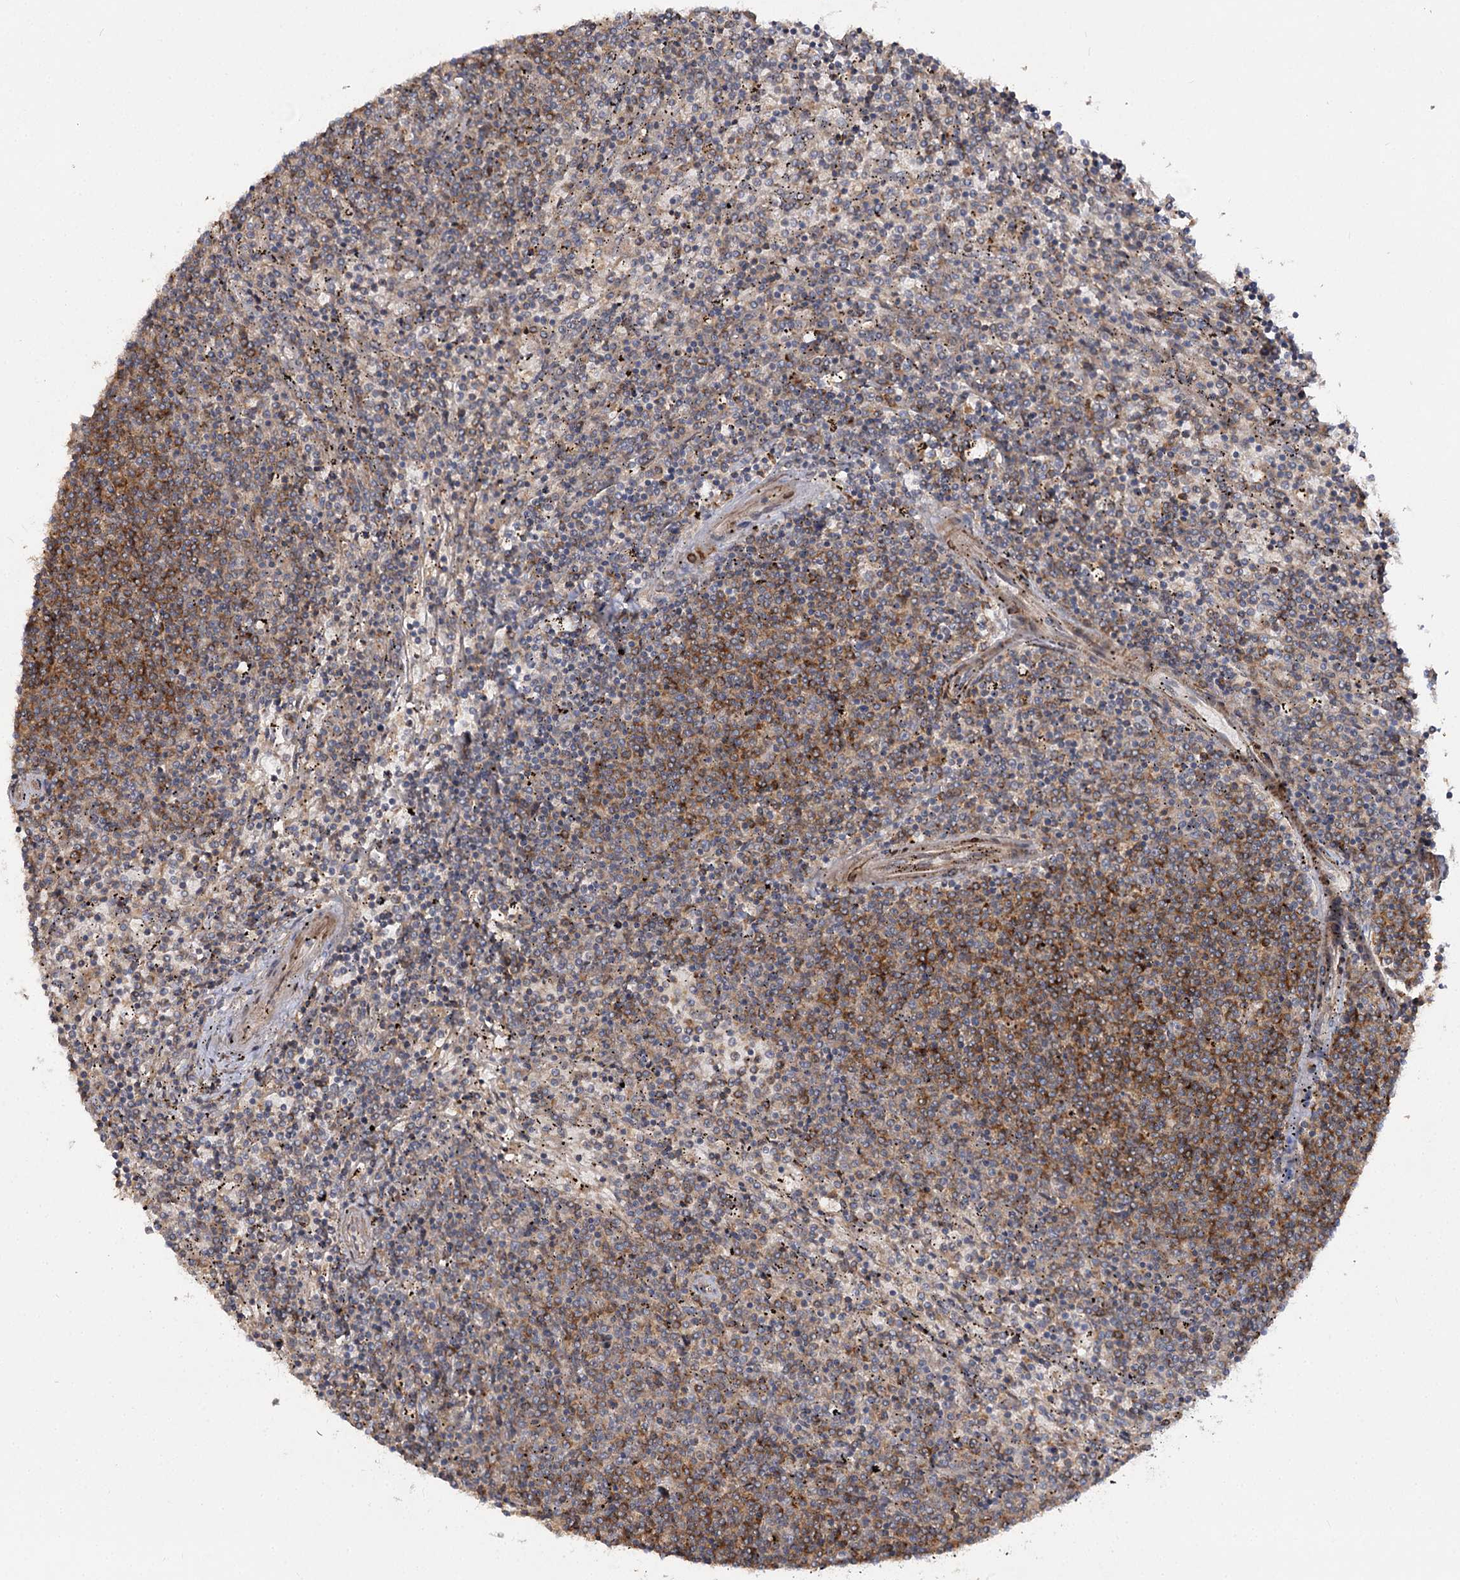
{"staining": {"intensity": "moderate", "quantity": "25%-75%", "location": "cytoplasmic/membranous"}, "tissue": "lymphoma", "cell_type": "Tumor cells", "image_type": "cancer", "snomed": [{"axis": "morphology", "description": "Malignant lymphoma, non-Hodgkin's type, Low grade"}, {"axis": "topography", "description": "Spleen"}], "caption": "An immunohistochemistry (IHC) photomicrograph of neoplastic tissue is shown. Protein staining in brown shows moderate cytoplasmic/membranous positivity in lymphoma within tumor cells. (DAB (3,3'-diaminobenzidine) = brown stain, brightfield microscopy at high magnification).", "gene": "KIAA0825", "patient": {"sex": "female", "age": 50}}